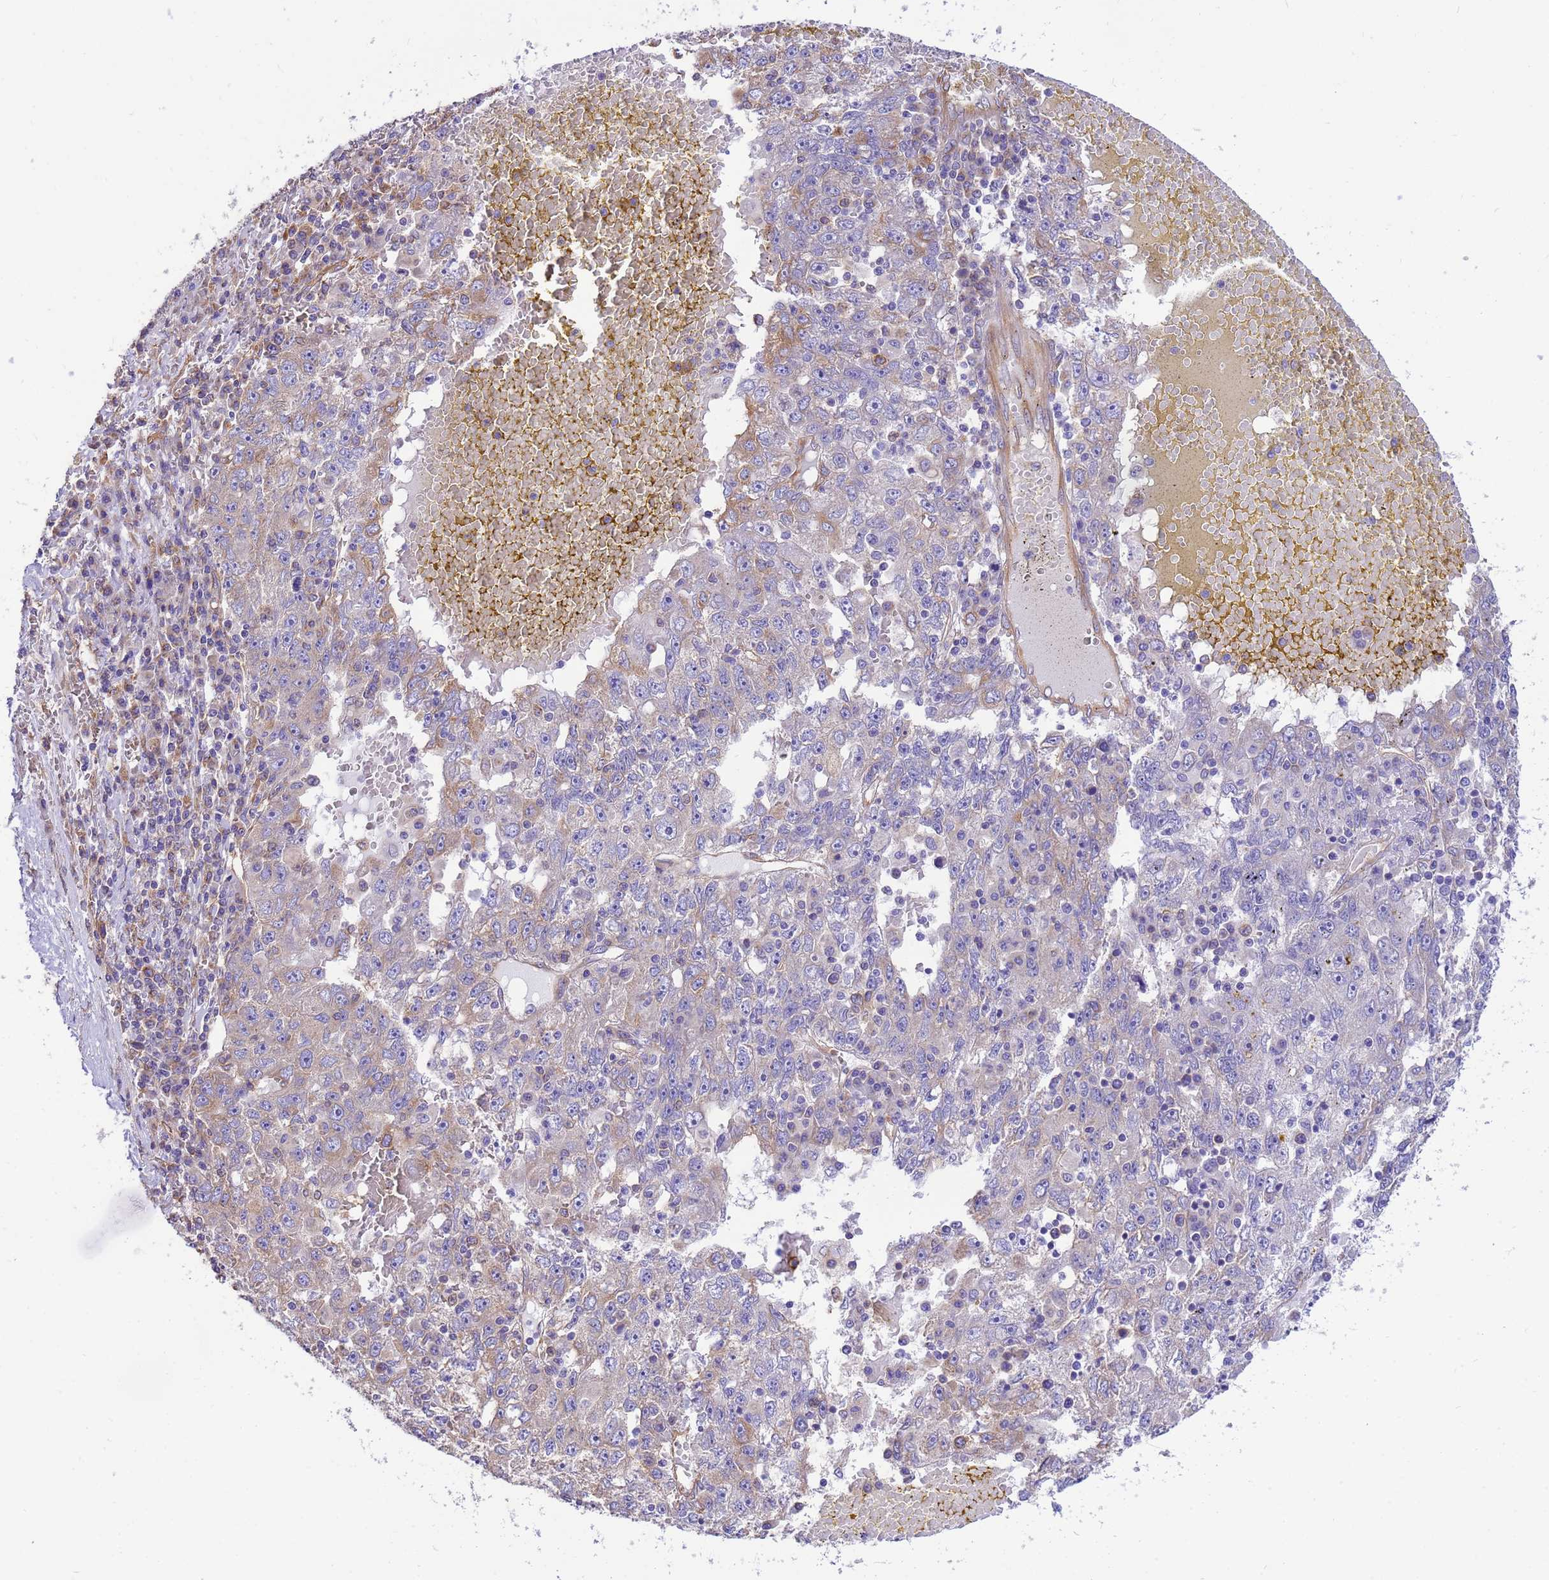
{"staining": {"intensity": "negative", "quantity": "none", "location": "none"}, "tissue": "liver cancer", "cell_type": "Tumor cells", "image_type": "cancer", "snomed": [{"axis": "morphology", "description": "Carcinoma, Hepatocellular, NOS"}, {"axis": "topography", "description": "Liver"}], "caption": "Hepatocellular carcinoma (liver) stained for a protein using IHC exhibits no staining tumor cells.", "gene": "TUBB1", "patient": {"sex": "male", "age": 49}}